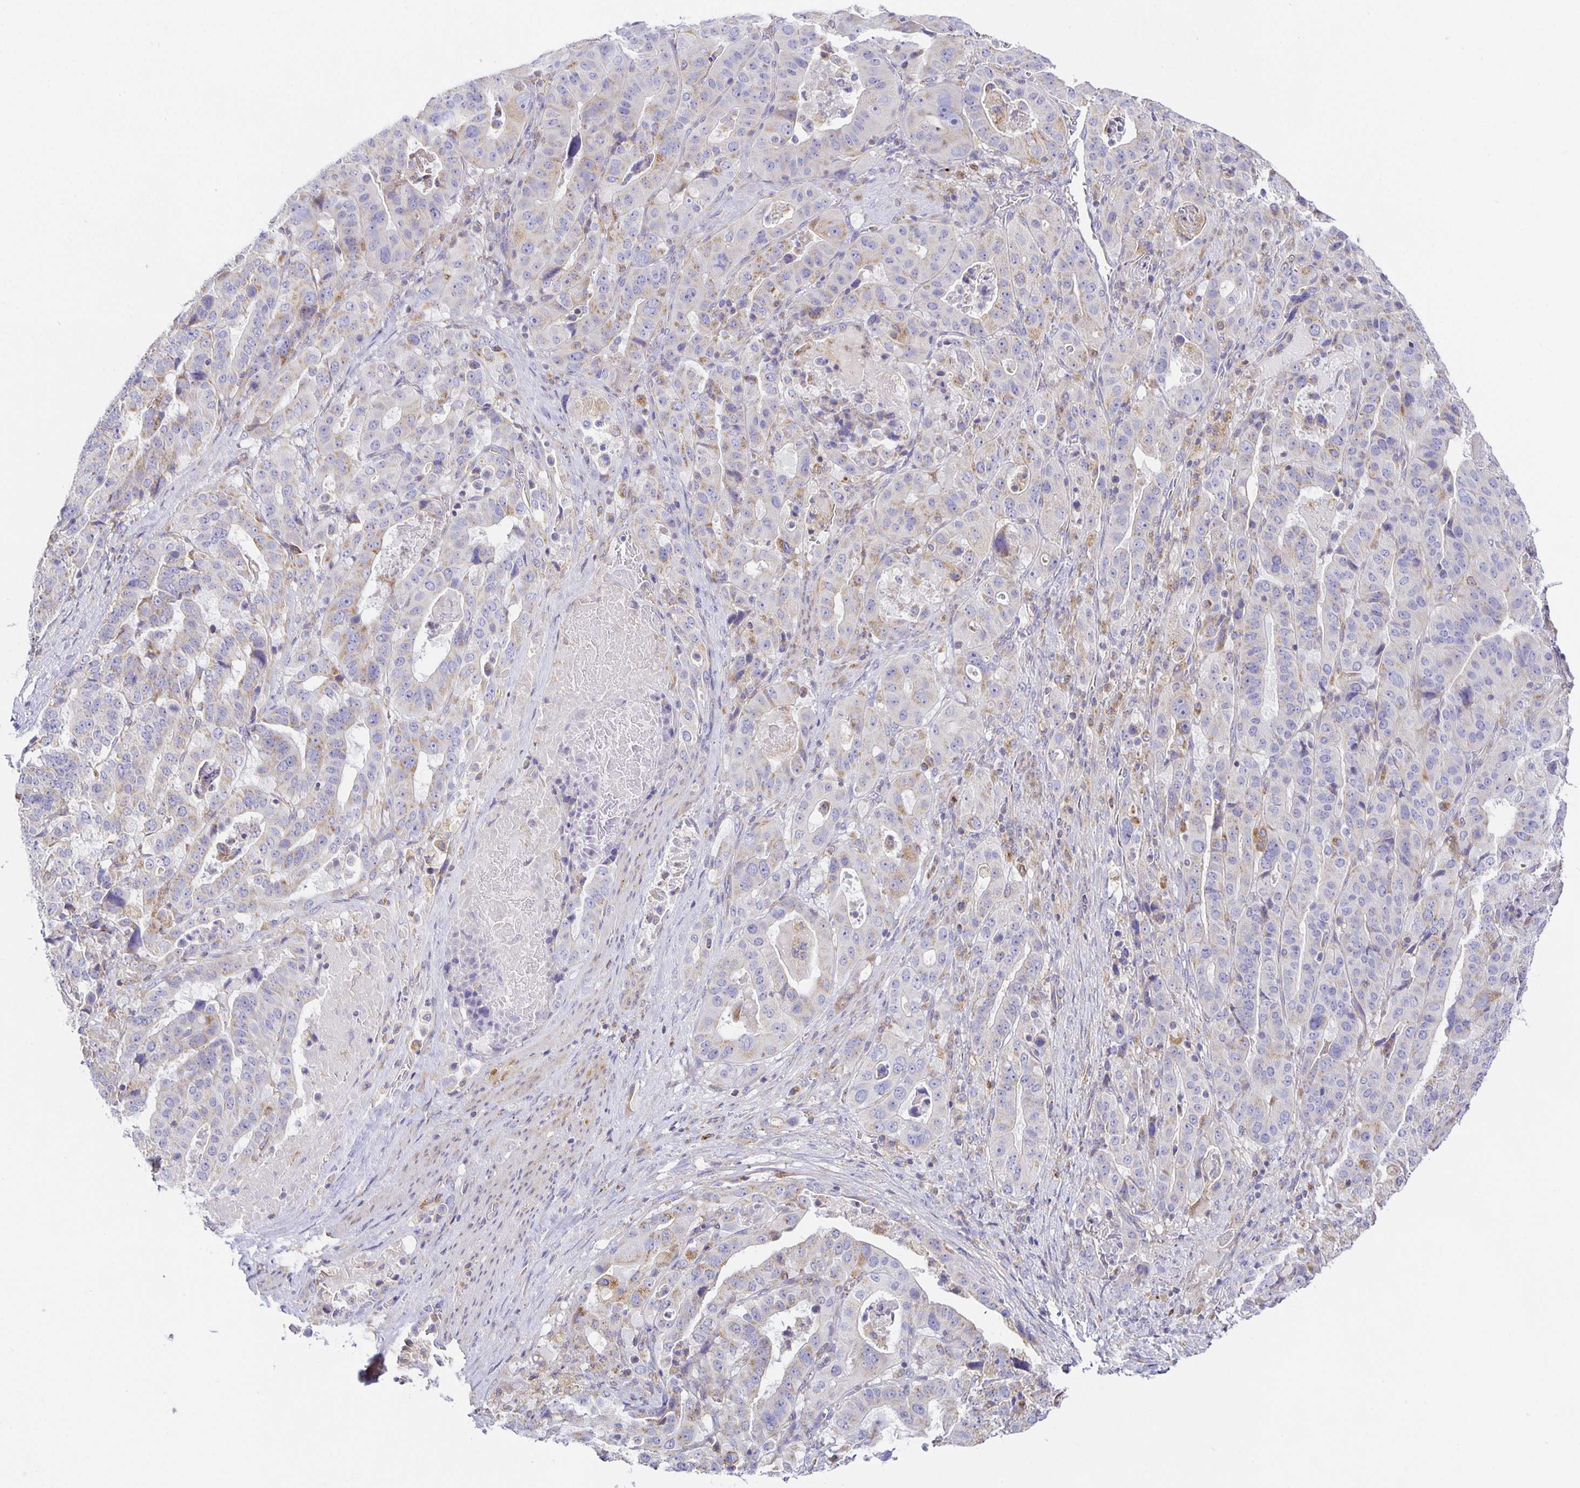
{"staining": {"intensity": "weak", "quantity": "<25%", "location": "cytoplasmic/membranous"}, "tissue": "stomach cancer", "cell_type": "Tumor cells", "image_type": "cancer", "snomed": [{"axis": "morphology", "description": "Adenocarcinoma, NOS"}, {"axis": "topography", "description": "Stomach"}], "caption": "A high-resolution histopathology image shows IHC staining of stomach cancer (adenocarcinoma), which shows no significant expression in tumor cells. (Stains: DAB (3,3'-diaminobenzidine) immunohistochemistry (IHC) with hematoxylin counter stain, Microscopy: brightfield microscopy at high magnification).", "gene": "FLRT3", "patient": {"sex": "male", "age": 48}}